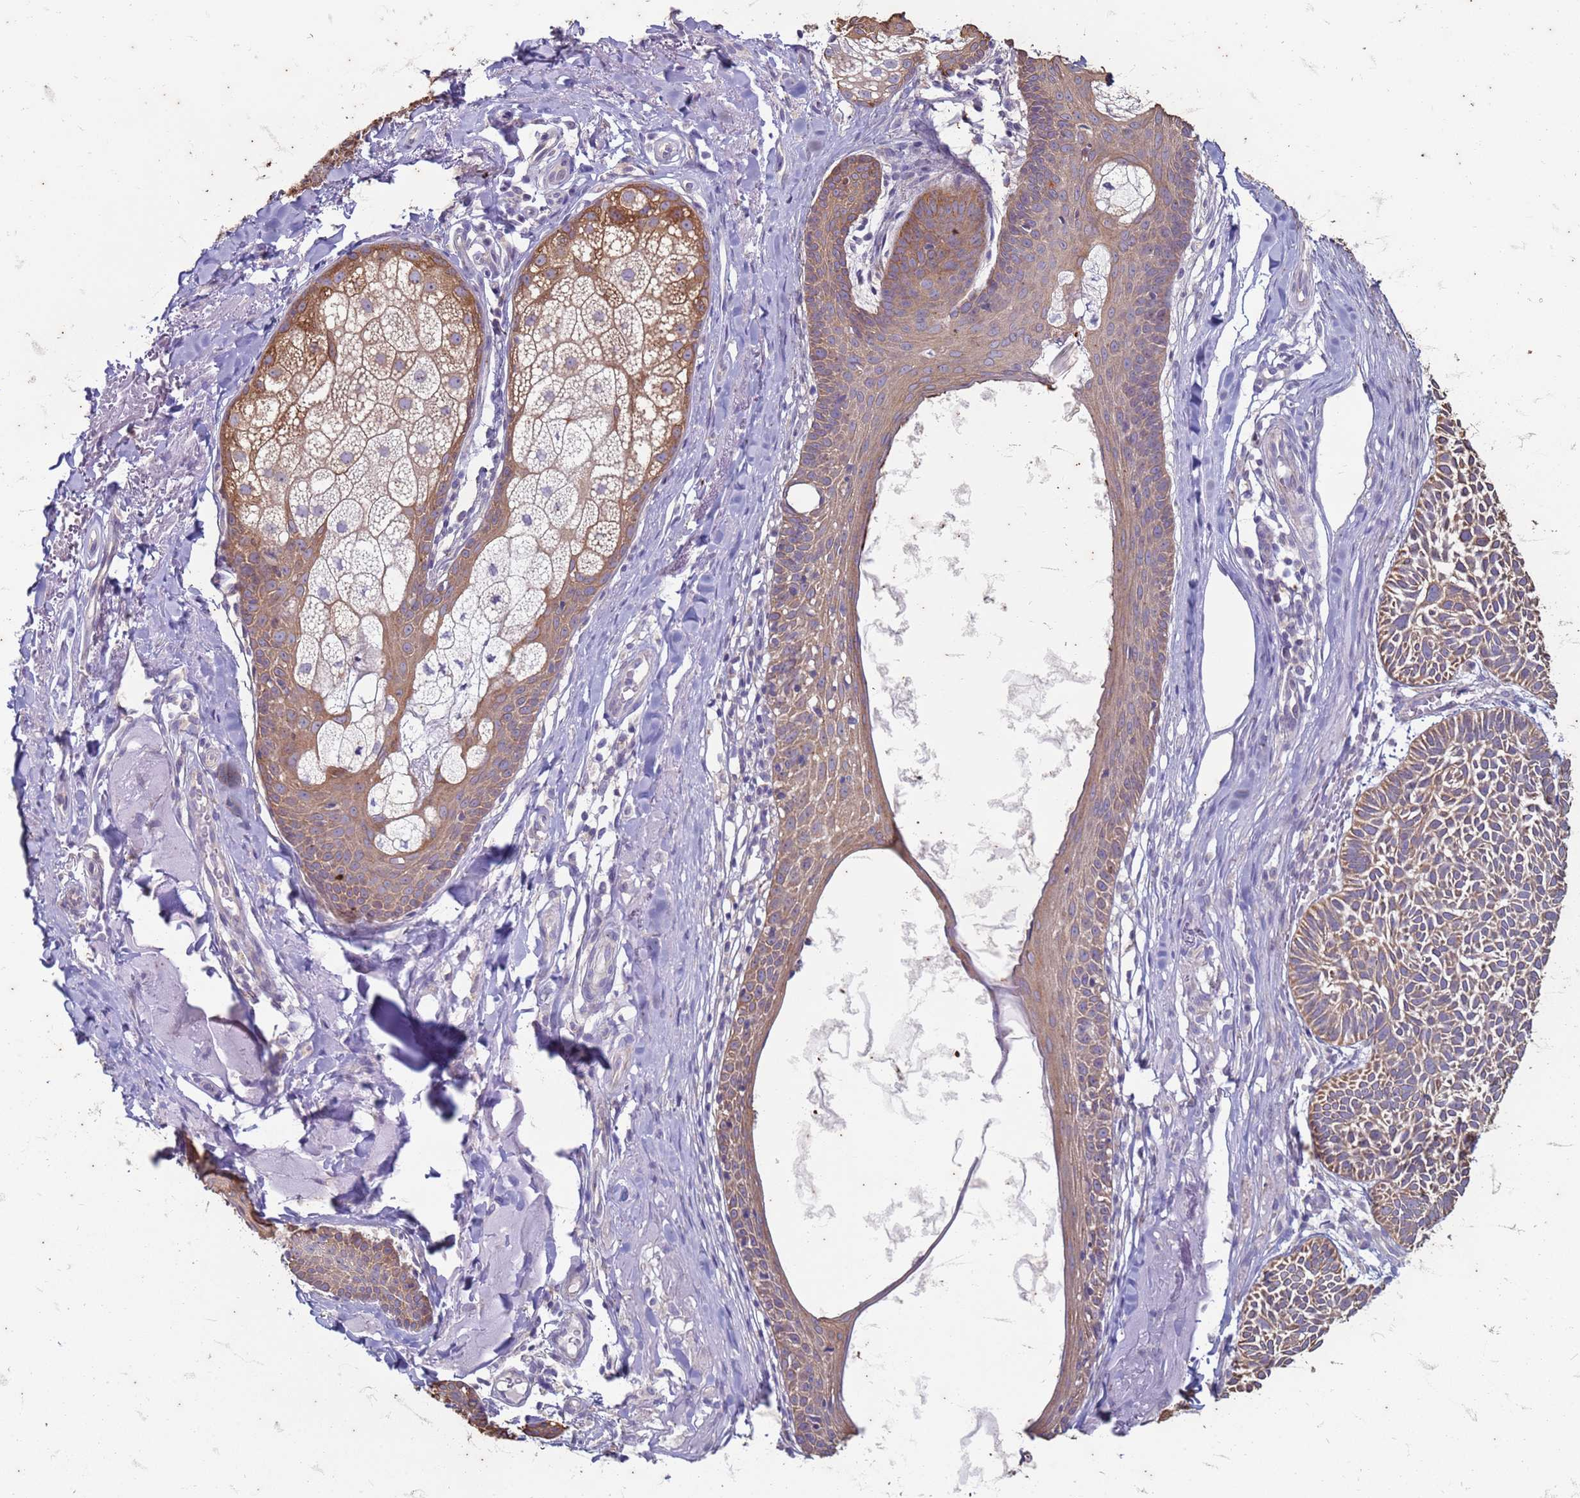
{"staining": {"intensity": "moderate", "quantity": ">75%", "location": "cytoplasmic/membranous"}, "tissue": "skin cancer", "cell_type": "Tumor cells", "image_type": "cancer", "snomed": [{"axis": "morphology", "description": "Basal cell carcinoma"}, {"axis": "topography", "description": "Skin"}], "caption": "A micrograph showing moderate cytoplasmic/membranous positivity in about >75% of tumor cells in skin basal cell carcinoma, as visualized by brown immunohistochemical staining.", "gene": "SUCO", "patient": {"sex": "male", "age": 69}}